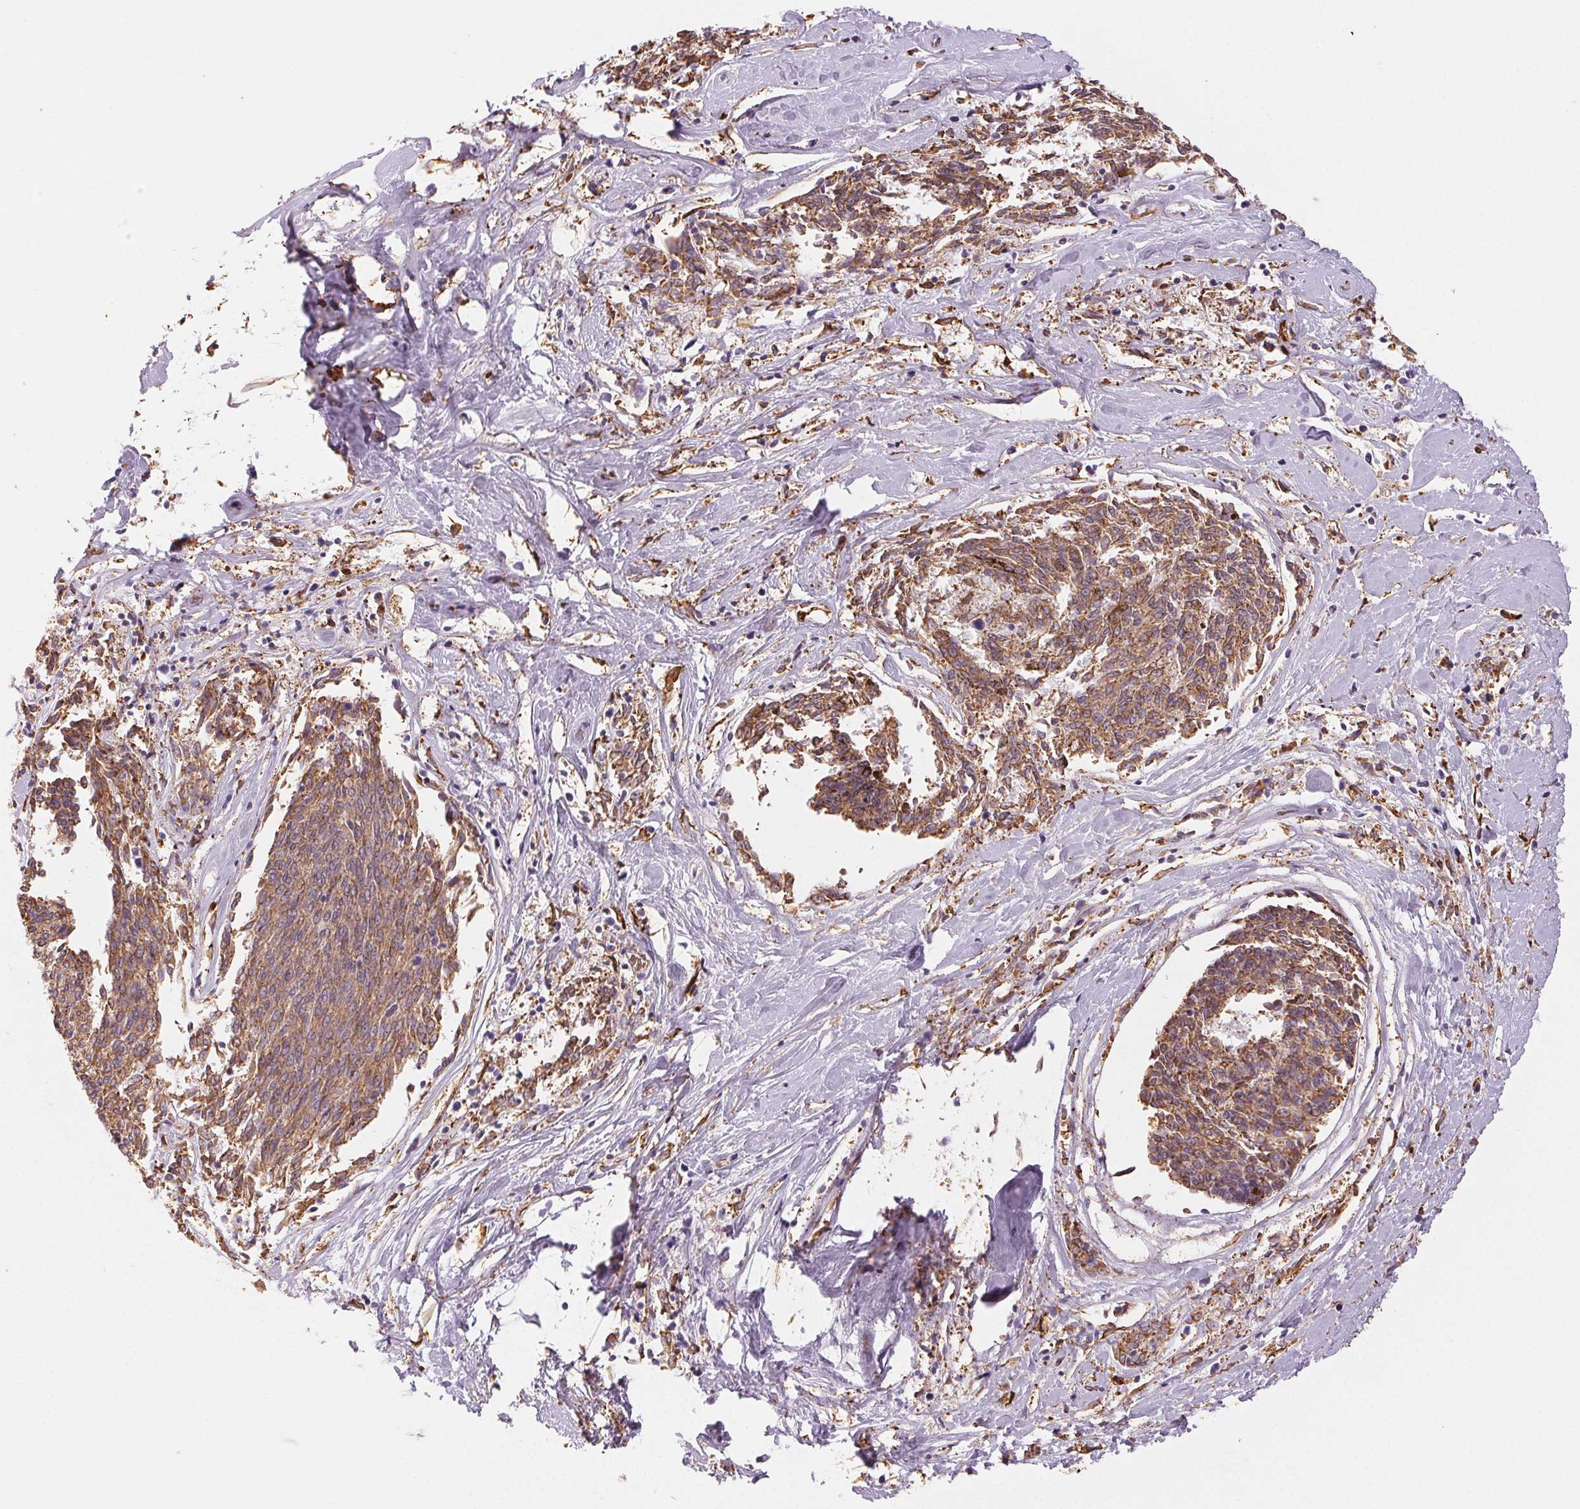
{"staining": {"intensity": "weak", "quantity": ">75%", "location": "cytoplasmic/membranous"}, "tissue": "melanoma", "cell_type": "Tumor cells", "image_type": "cancer", "snomed": [{"axis": "morphology", "description": "Malignant melanoma, NOS"}, {"axis": "topography", "description": "Skin"}], "caption": "An immunohistochemistry histopathology image of neoplastic tissue is shown. Protein staining in brown labels weak cytoplasmic/membranous positivity in malignant melanoma within tumor cells.", "gene": "RCN3", "patient": {"sex": "female", "age": 72}}